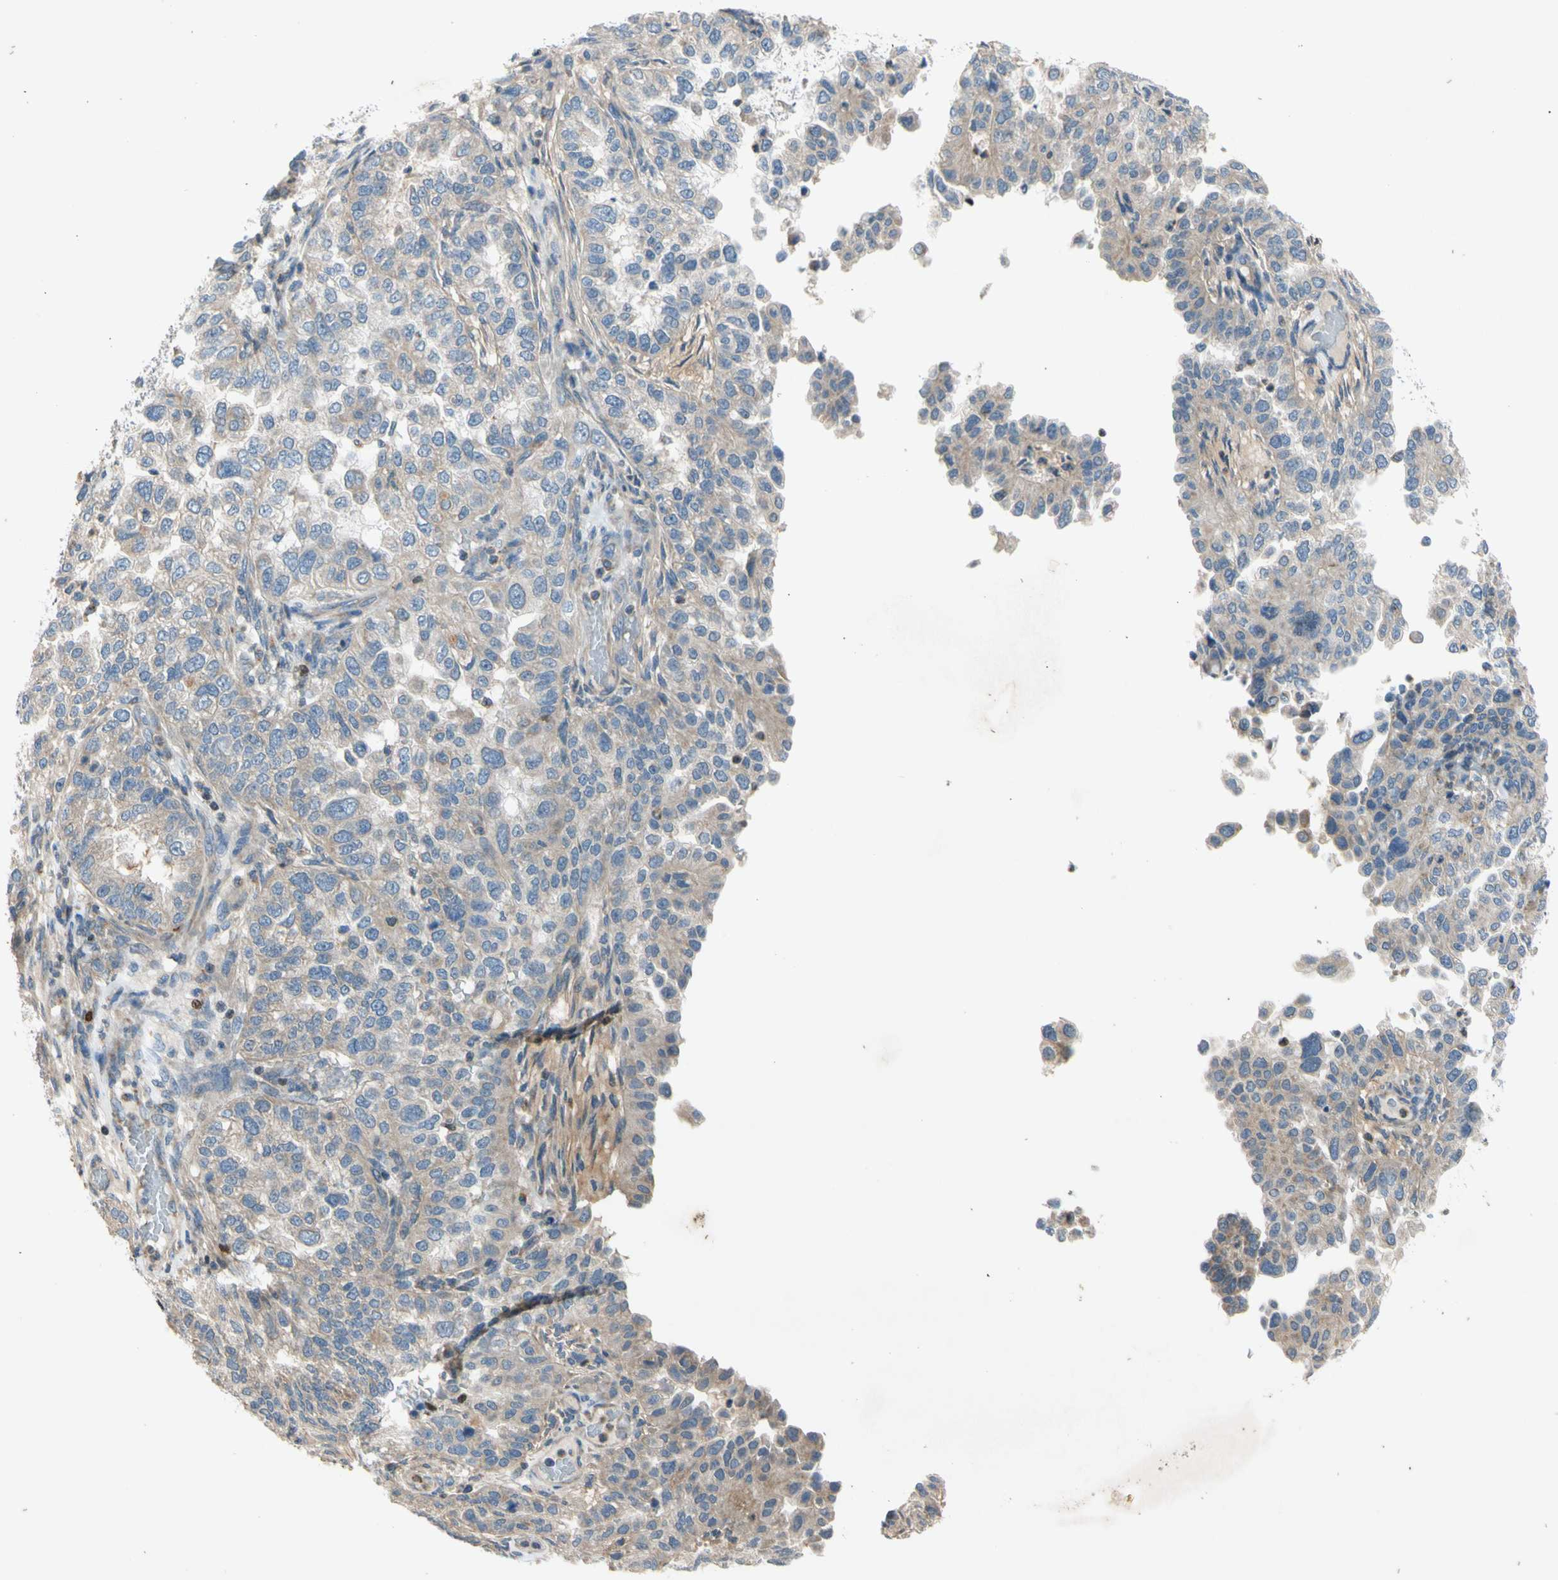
{"staining": {"intensity": "weak", "quantity": ">75%", "location": "cytoplasmic/membranous"}, "tissue": "endometrial cancer", "cell_type": "Tumor cells", "image_type": "cancer", "snomed": [{"axis": "morphology", "description": "Adenocarcinoma, NOS"}, {"axis": "topography", "description": "Endometrium"}], "caption": "Human endometrial cancer stained with a protein marker shows weak staining in tumor cells.", "gene": "TBX21", "patient": {"sex": "female", "age": 85}}